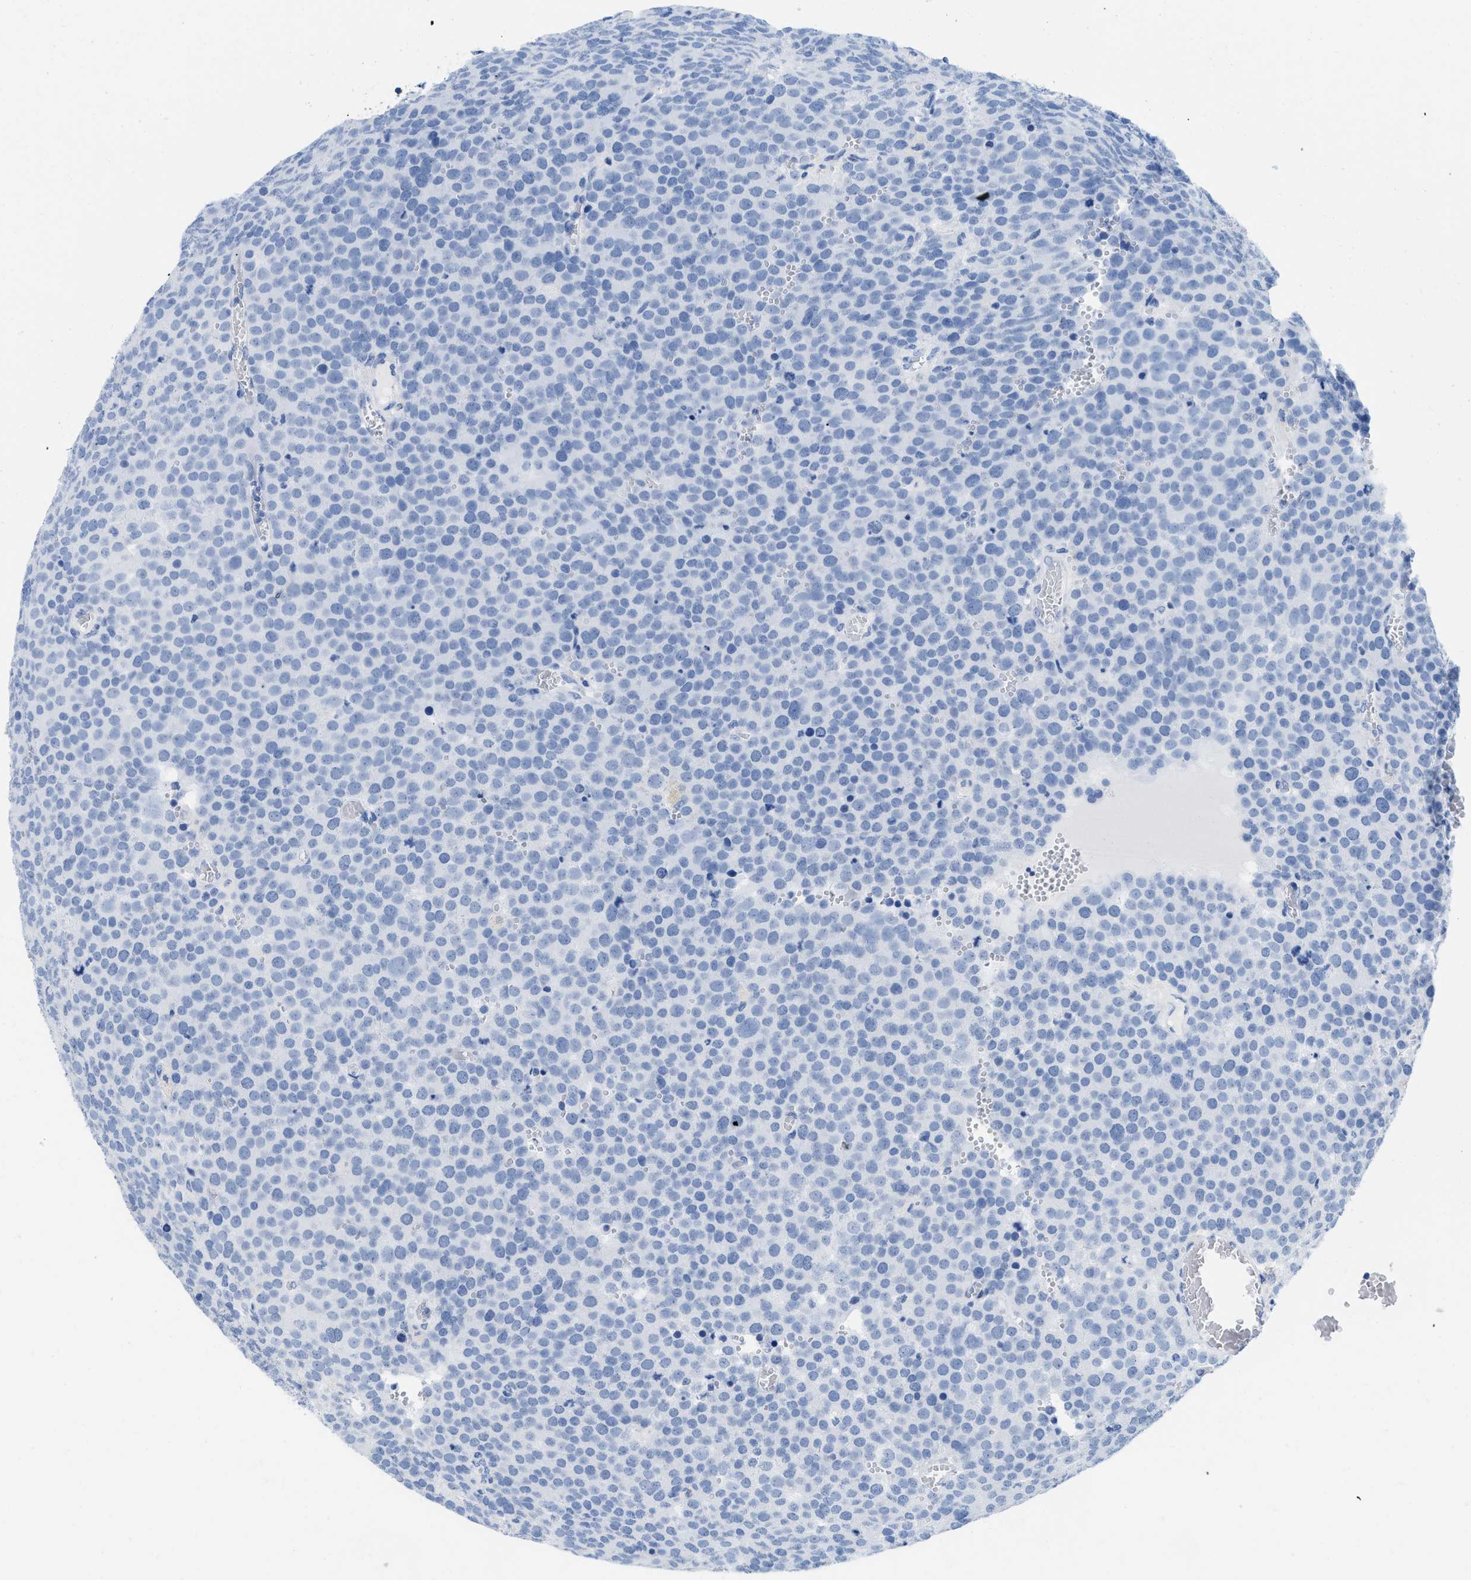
{"staining": {"intensity": "negative", "quantity": "none", "location": "none"}, "tissue": "testis cancer", "cell_type": "Tumor cells", "image_type": "cancer", "snomed": [{"axis": "morphology", "description": "Normal tissue, NOS"}, {"axis": "morphology", "description": "Seminoma, NOS"}, {"axis": "topography", "description": "Testis"}], "caption": "High magnification brightfield microscopy of seminoma (testis) stained with DAB (3,3'-diaminobenzidine) (brown) and counterstained with hematoxylin (blue): tumor cells show no significant expression.", "gene": "CR1", "patient": {"sex": "male", "age": 71}}